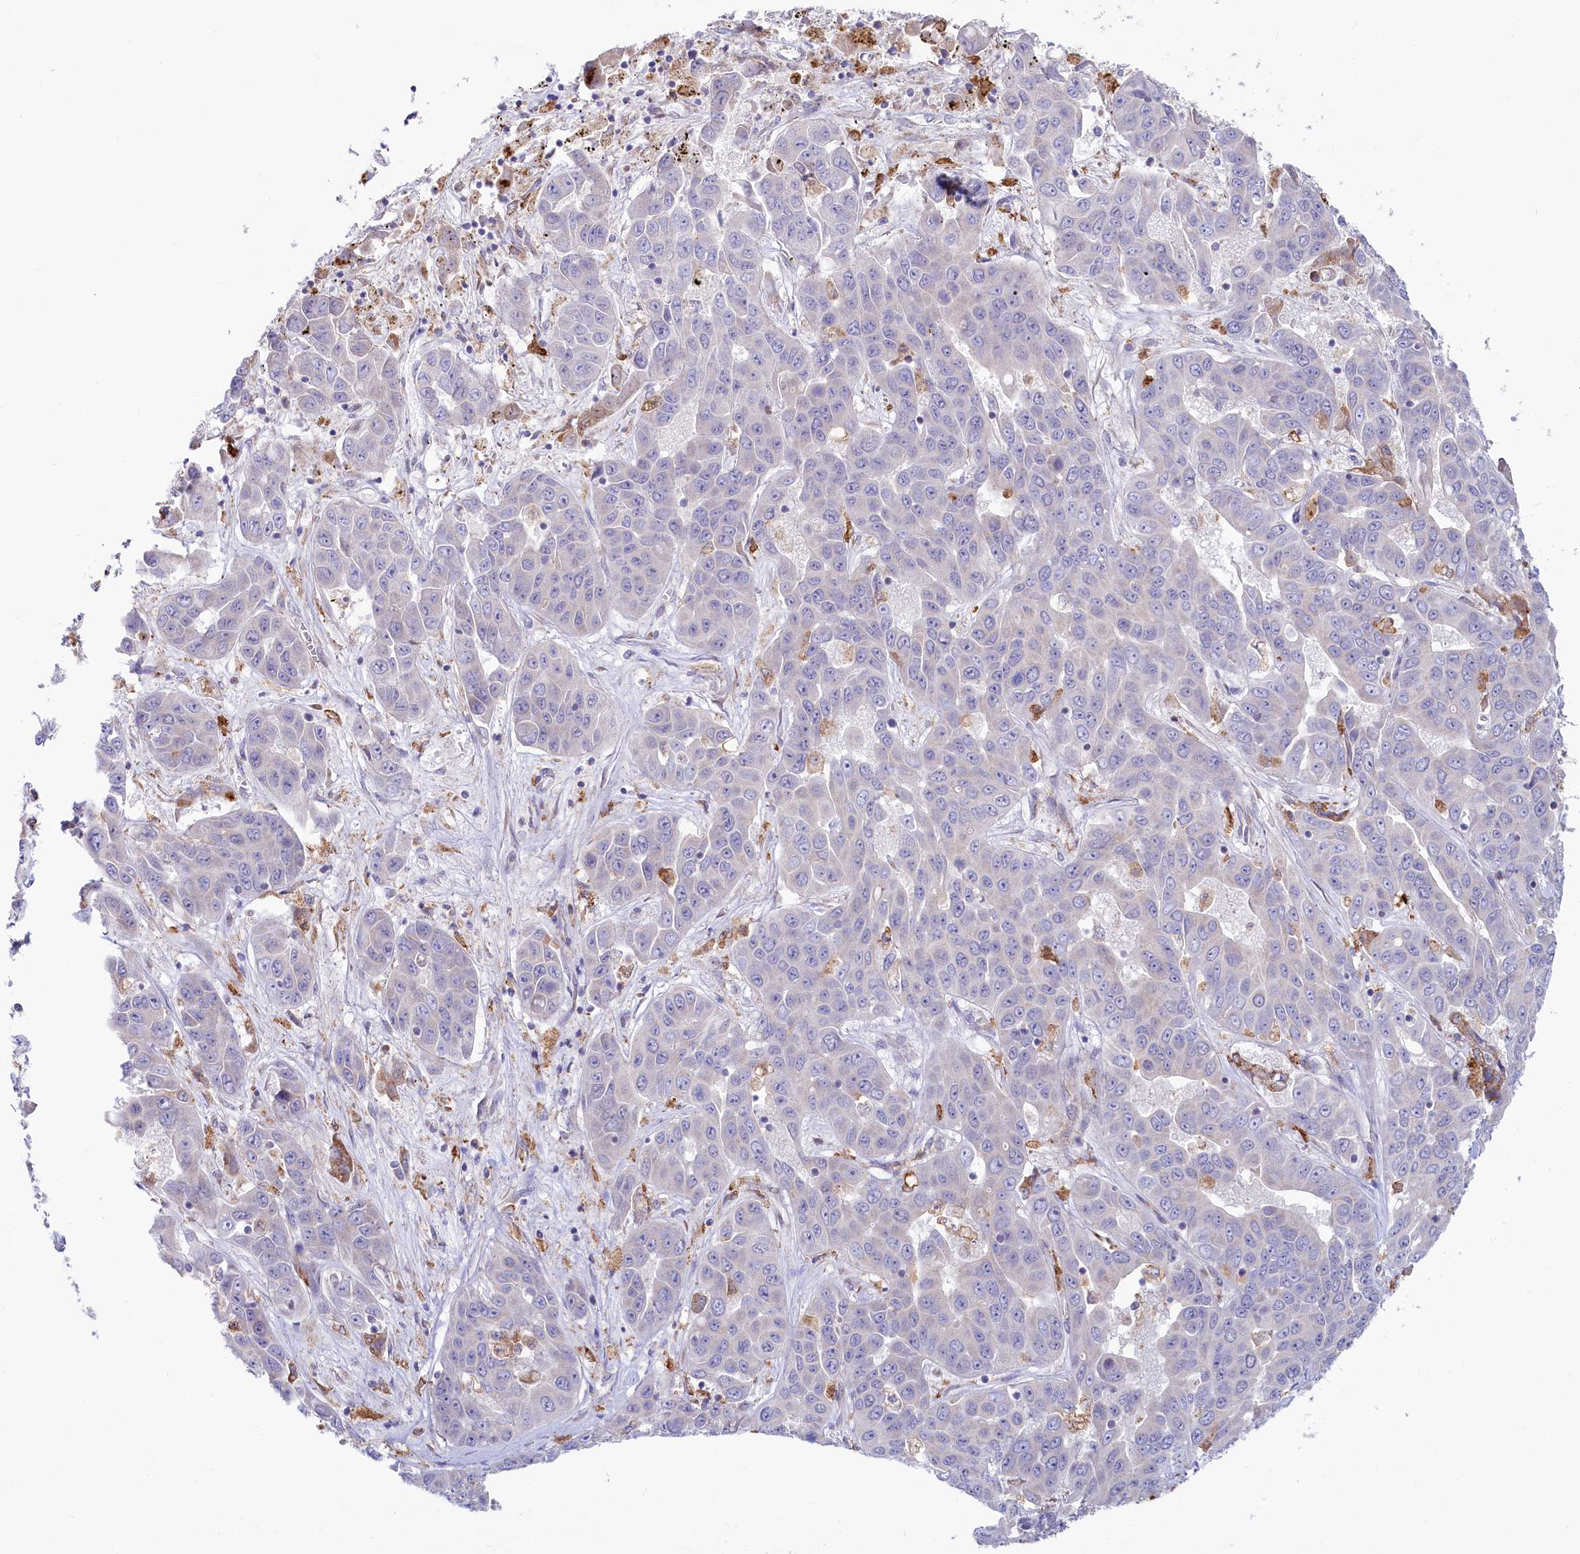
{"staining": {"intensity": "negative", "quantity": "none", "location": "none"}, "tissue": "liver cancer", "cell_type": "Tumor cells", "image_type": "cancer", "snomed": [{"axis": "morphology", "description": "Cholangiocarcinoma"}, {"axis": "topography", "description": "Liver"}], "caption": "Histopathology image shows no significant protein staining in tumor cells of liver cancer (cholangiocarcinoma). (DAB (3,3'-diaminobenzidine) IHC, high magnification).", "gene": "CHID1", "patient": {"sex": "female", "age": 52}}